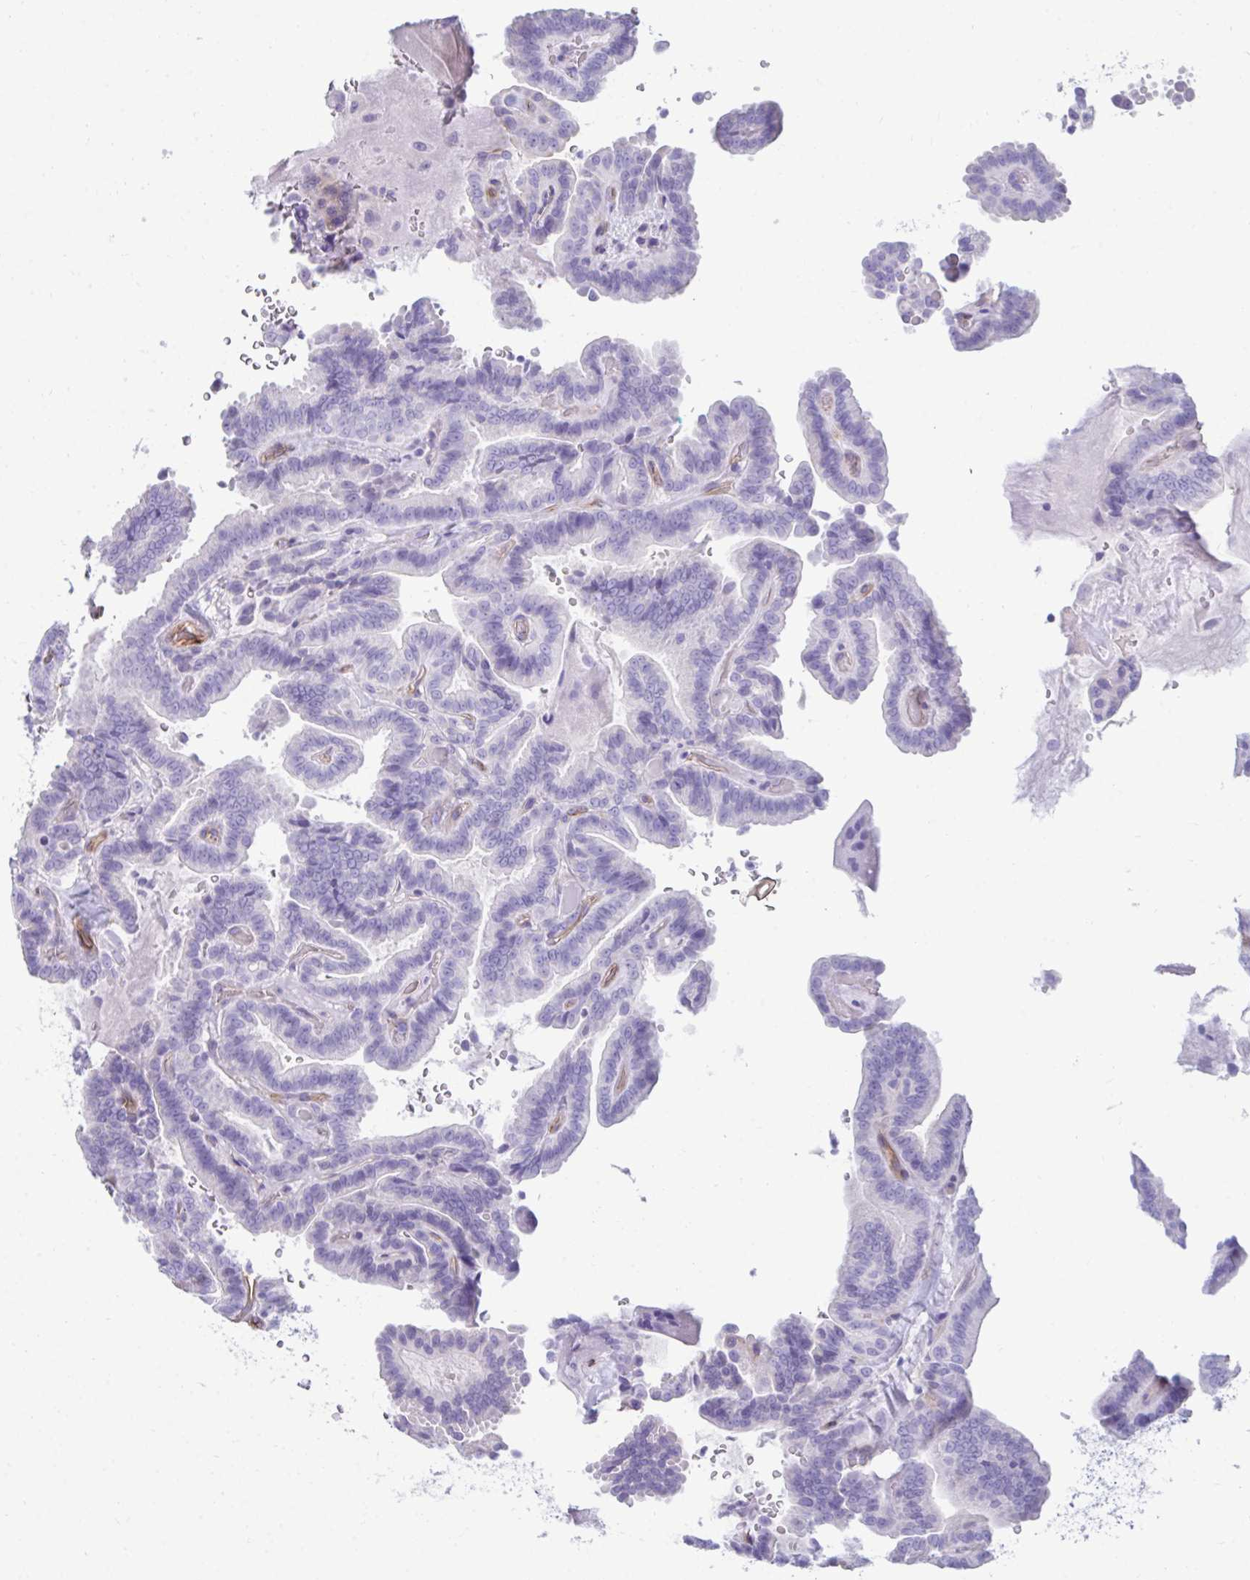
{"staining": {"intensity": "negative", "quantity": "none", "location": "none"}, "tissue": "thyroid cancer", "cell_type": "Tumor cells", "image_type": "cancer", "snomed": [{"axis": "morphology", "description": "Papillary adenocarcinoma, NOS"}, {"axis": "topography", "description": "Thyroid gland"}], "caption": "IHC image of neoplastic tissue: human papillary adenocarcinoma (thyroid) stained with DAB displays no significant protein staining in tumor cells.", "gene": "UBL3", "patient": {"sex": "male", "age": 61}}